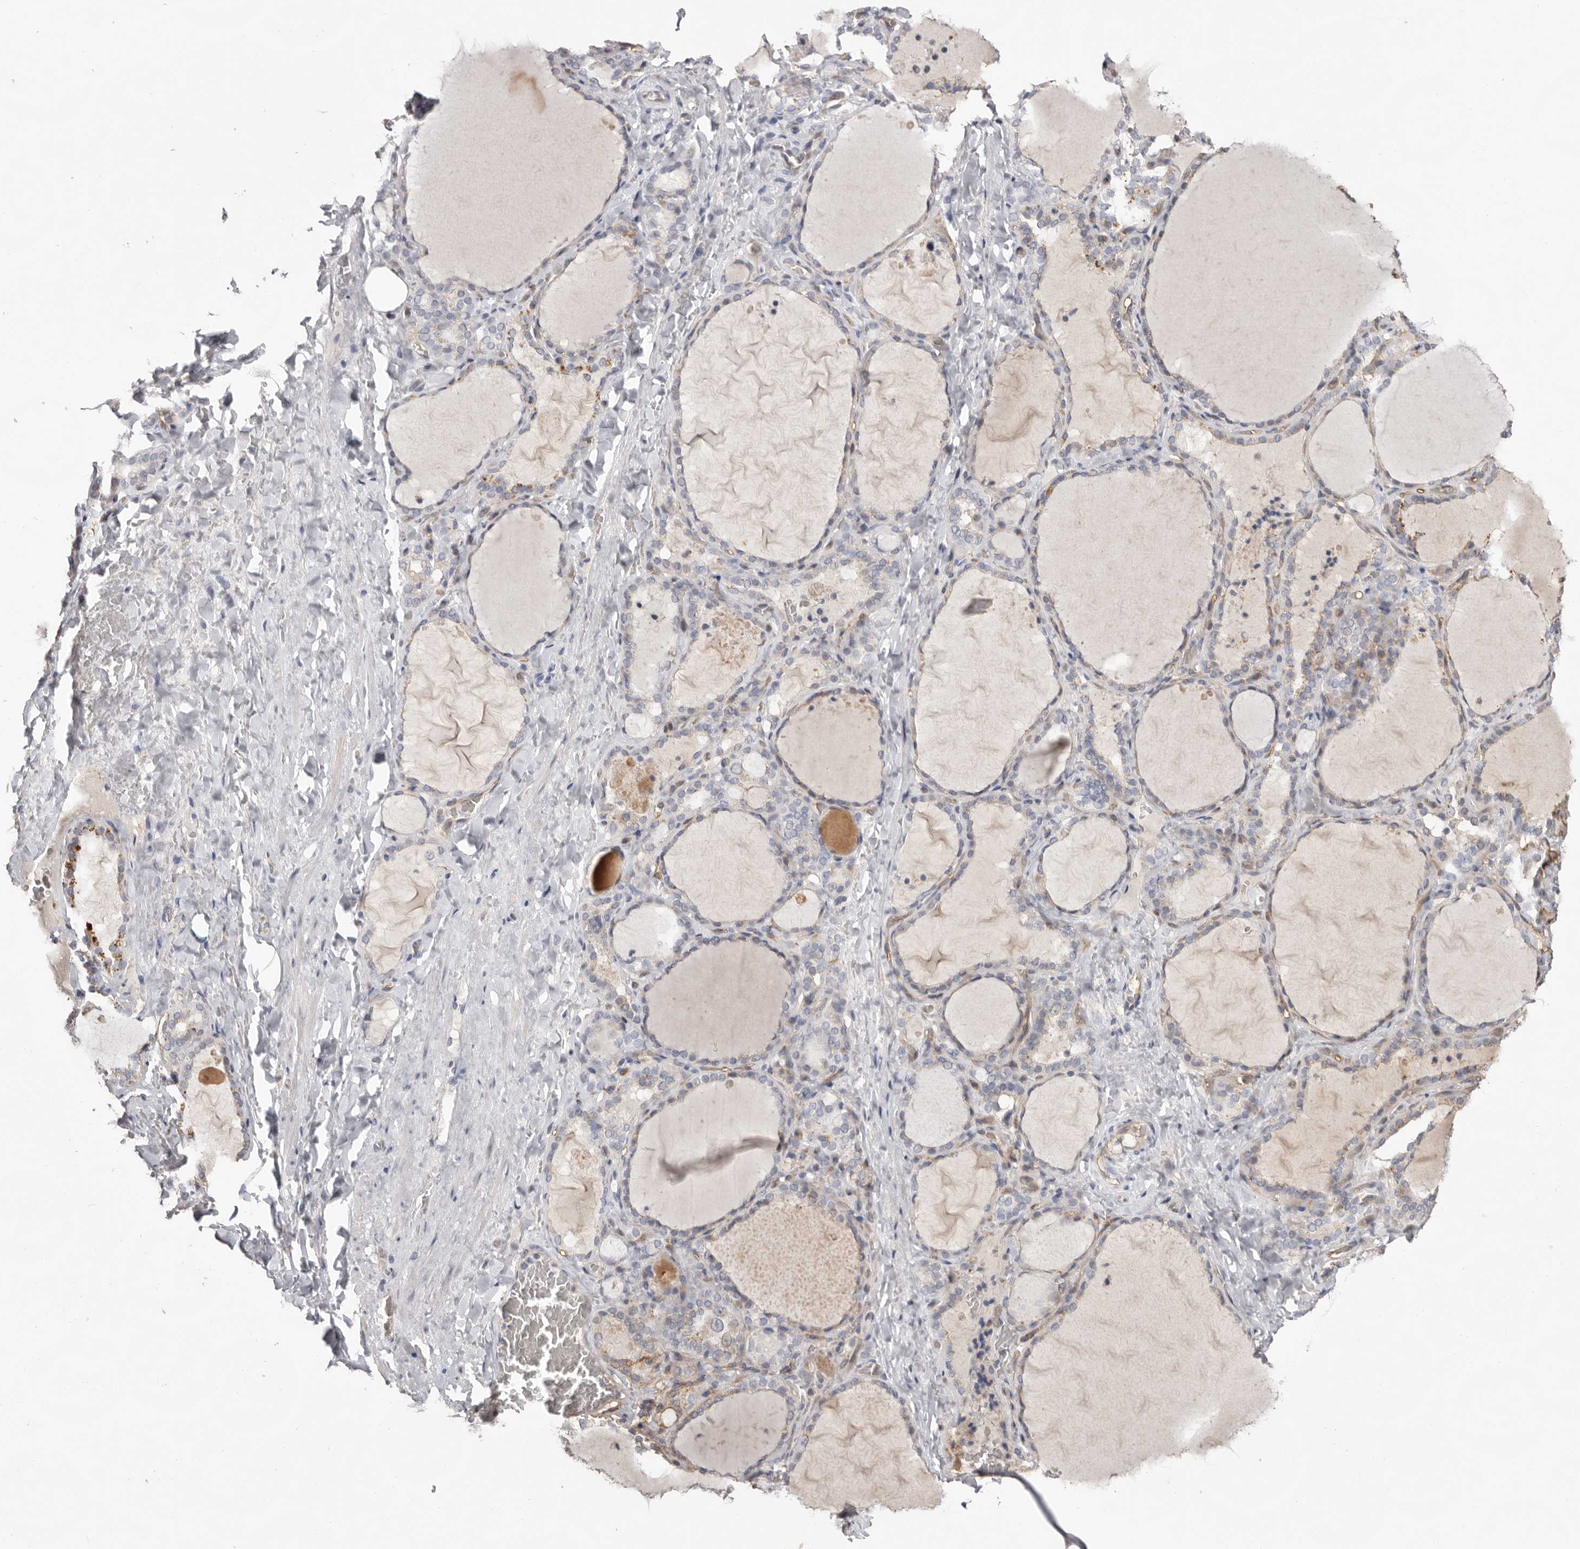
{"staining": {"intensity": "weak", "quantity": "<25%", "location": "cytoplasmic/membranous"}, "tissue": "thyroid gland", "cell_type": "Glandular cells", "image_type": "normal", "snomed": [{"axis": "morphology", "description": "Normal tissue, NOS"}, {"axis": "topography", "description": "Thyroid gland"}], "caption": "High magnification brightfield microscopy of normal thyroid gland stained with DAB (brown) and counterstained with hematoxylin (blue): glandular cells show no significant staining.", "gene": "MMACHC", "patient": {"sex": "female", "age": 22}}